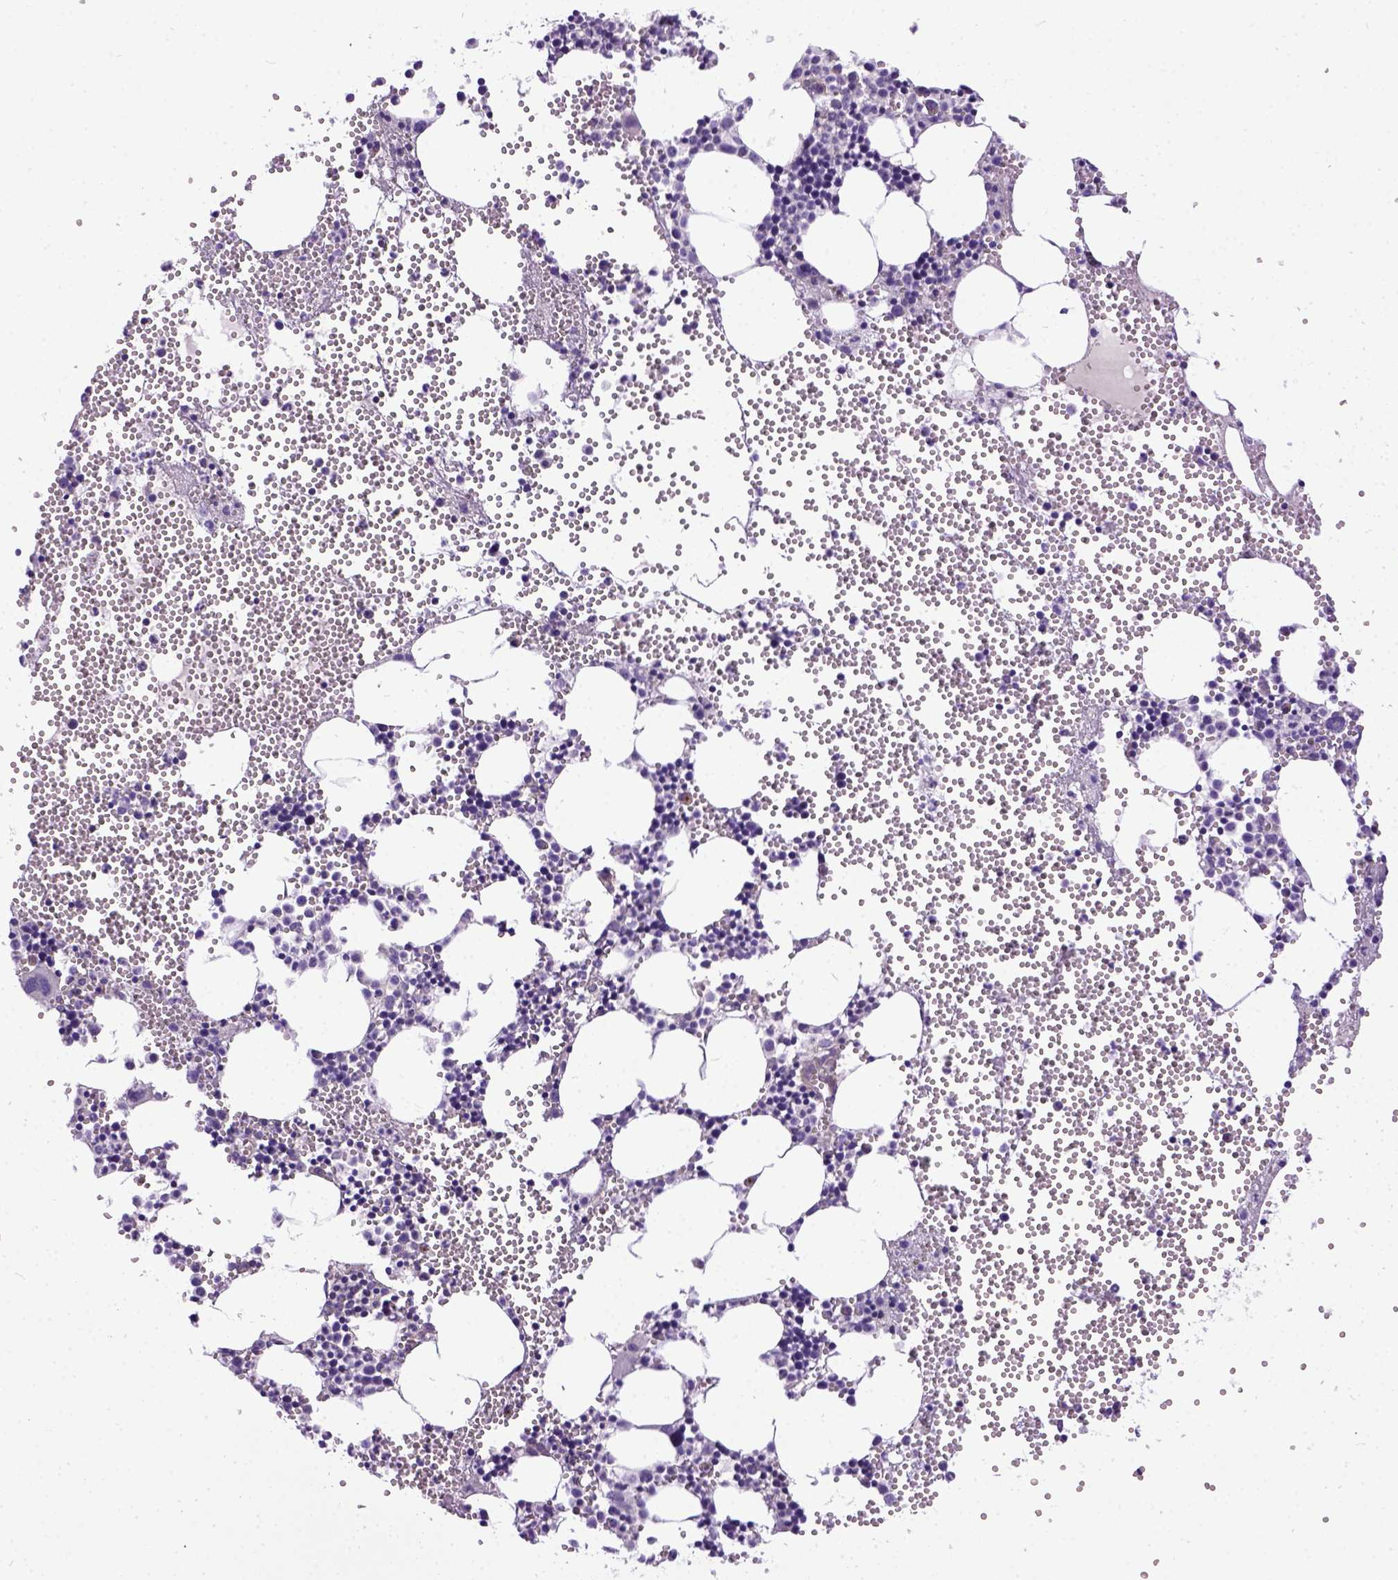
{"staining": {"intensity": "moderate", "quantity": "<25%", "location": "cytoplasmic/membranous"}, "tissue": "bone marrow", "cell_type": "Hematopoietic cells", "image_type": "normal", "snomed": [{"axis": "morphology", "description": "Normal tissue, NOS"}, {"axis": "topography", "description": "Bone marrow"}], "caption": "Brown immunohistochemical staining in benign human bone marrow displays moderate cytoplasmic/membranous positivity in approximately <25% of hematopoietic cells. The protein of interest is shown in brown color, while the nuclei are stained blue.", "gene": "NEK5", "patient": {"sex": "male", "age": 89}}